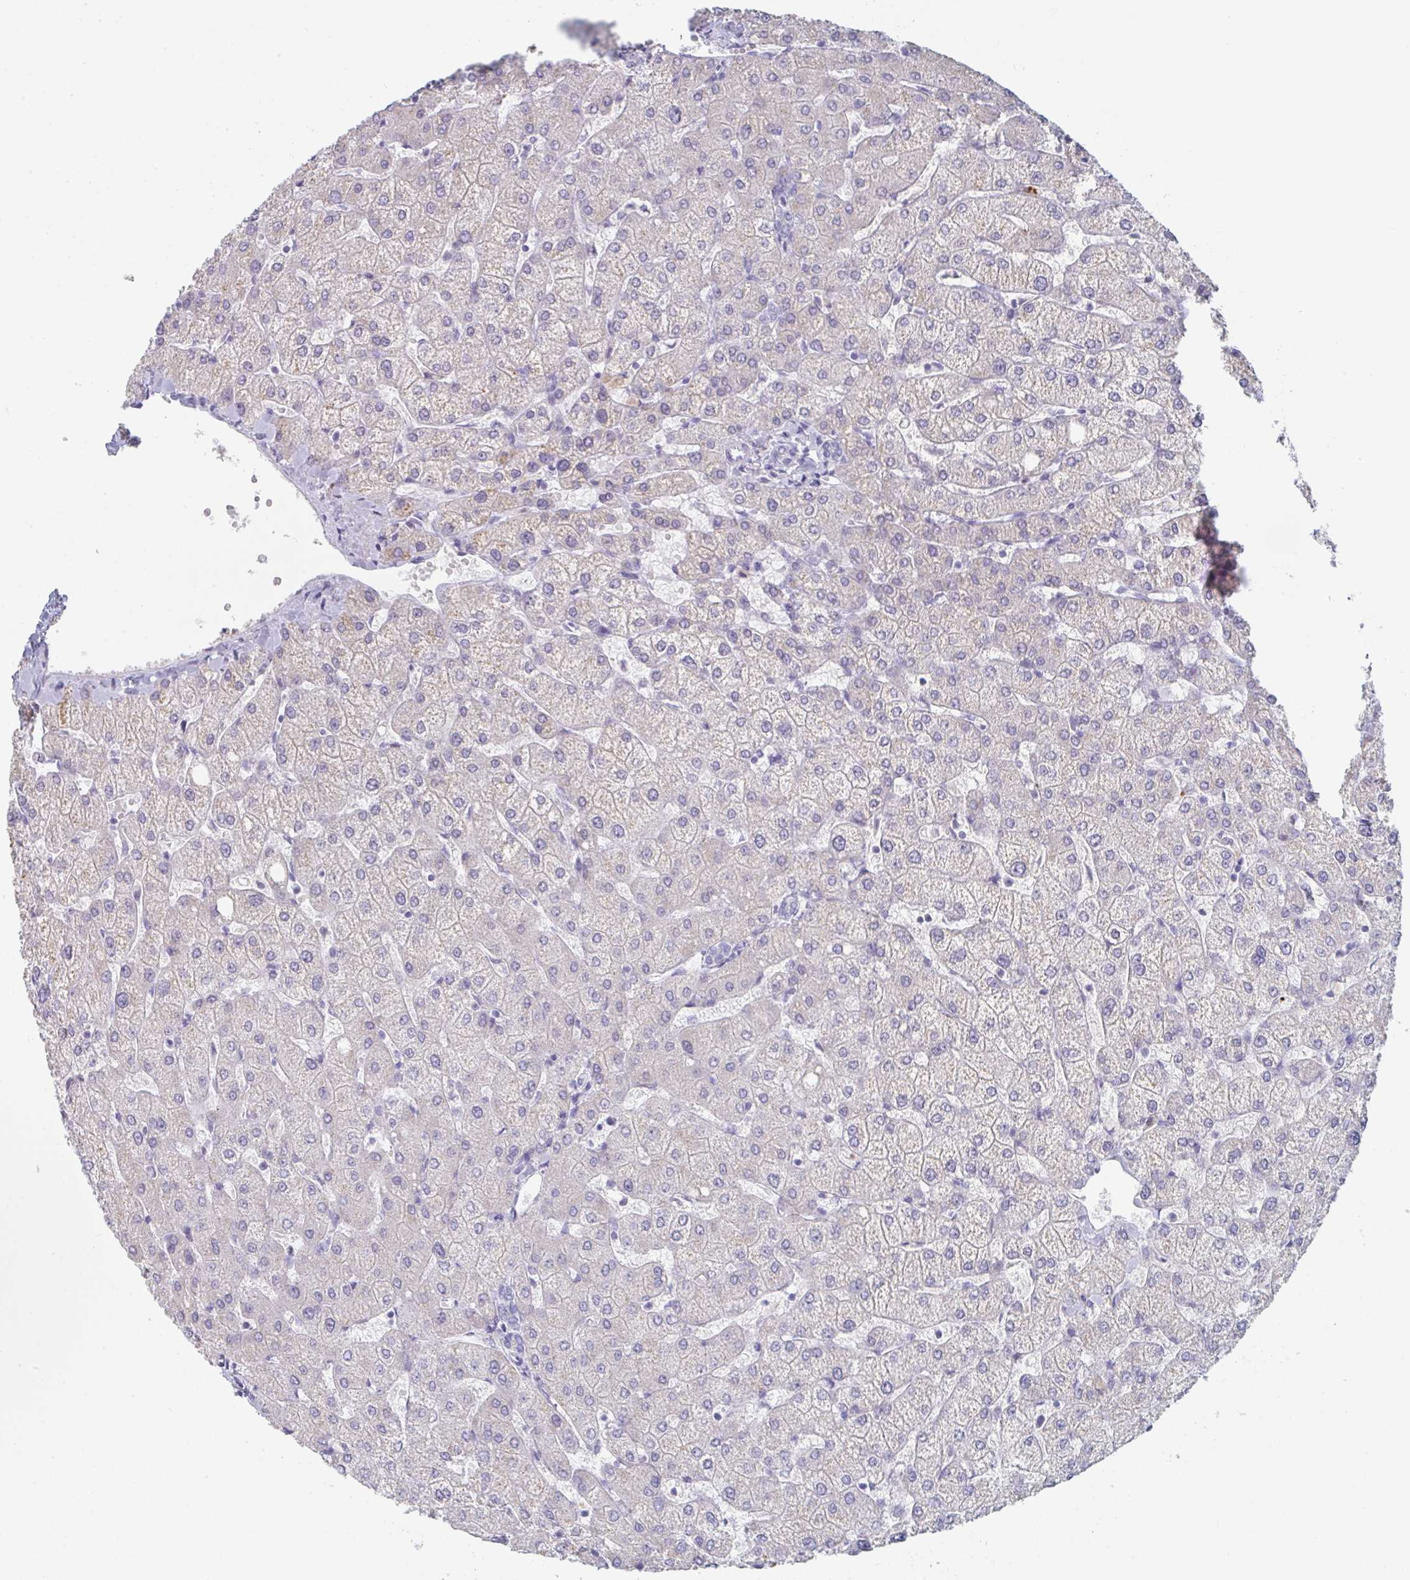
{"staining": {"intensity": "negative", "quantity": "none", "location": "none"}, "tissue": "liver", "cell_type": "Cholangiocytes", "image_type": "normal", "snomed": [{"axis": "morphology", "description": "Normal tissue, NOS"}, {"axis": "topography", "description": "Liver"}], "caption": "Cholangiocytes are negative for protein expression in benign human liver. (Brightfield microscopy of DAB immunohistochemistry (IHC) at high magnification).", "gene": "RUBCN", "patient": {"sex": "female", "age": 54}}